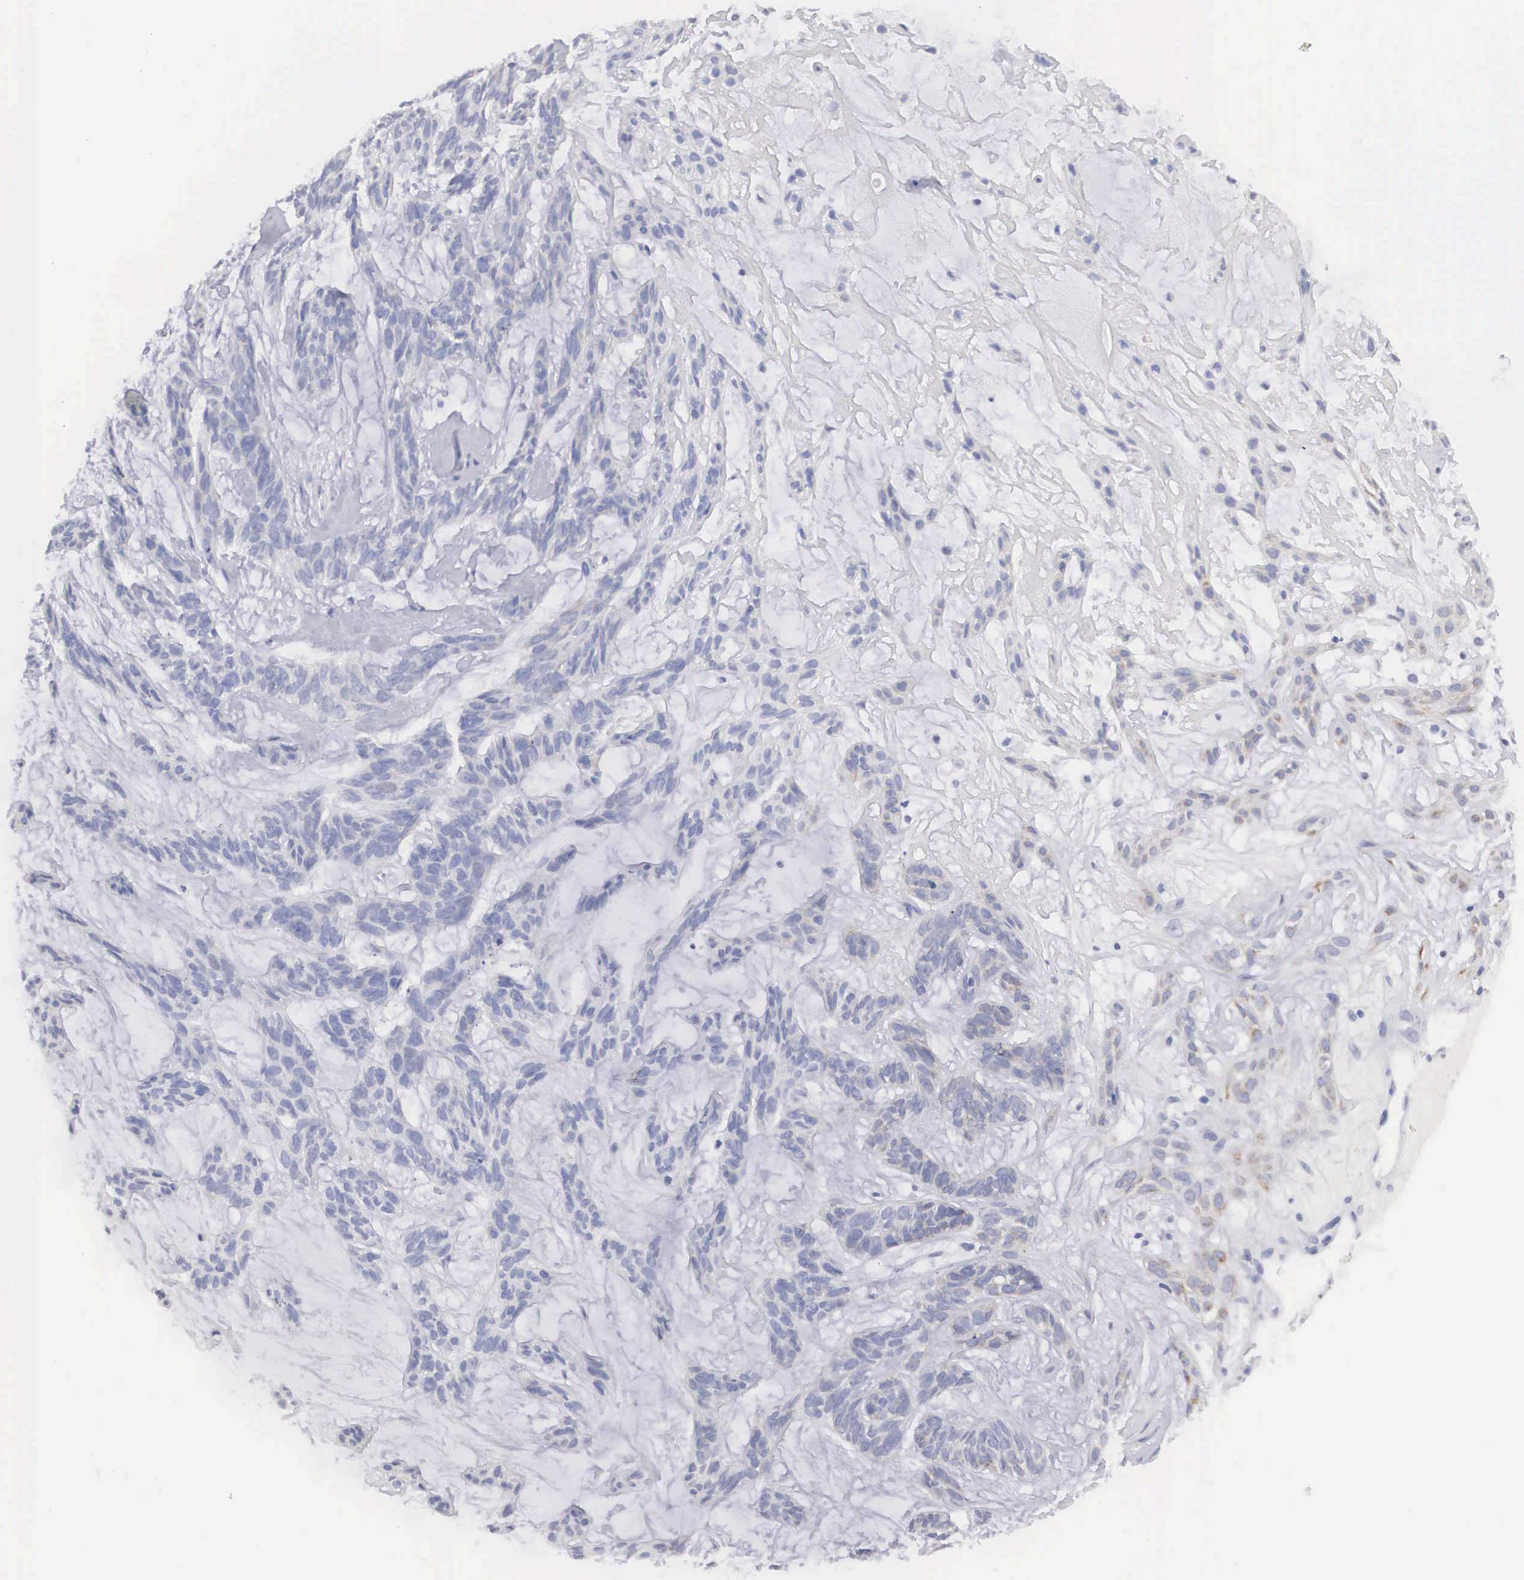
{"staining": {"intensity": "negative", "quantity": "none", "location": "none"}, "tissue": "skin cancer", "cell_type": "Tumor cells", "image_type": "cancer", "snomed": [{"axis": "morphology", "description": "Basal cell carcinoma"}, {"axis": "topography", "description": "Skin"}], "caption": "Tumor cells are negative for protein expression in human basal cell carcinoma (skin).", "gene": "ARMCX3", "patient": {"sex": "male", "age": 75}}